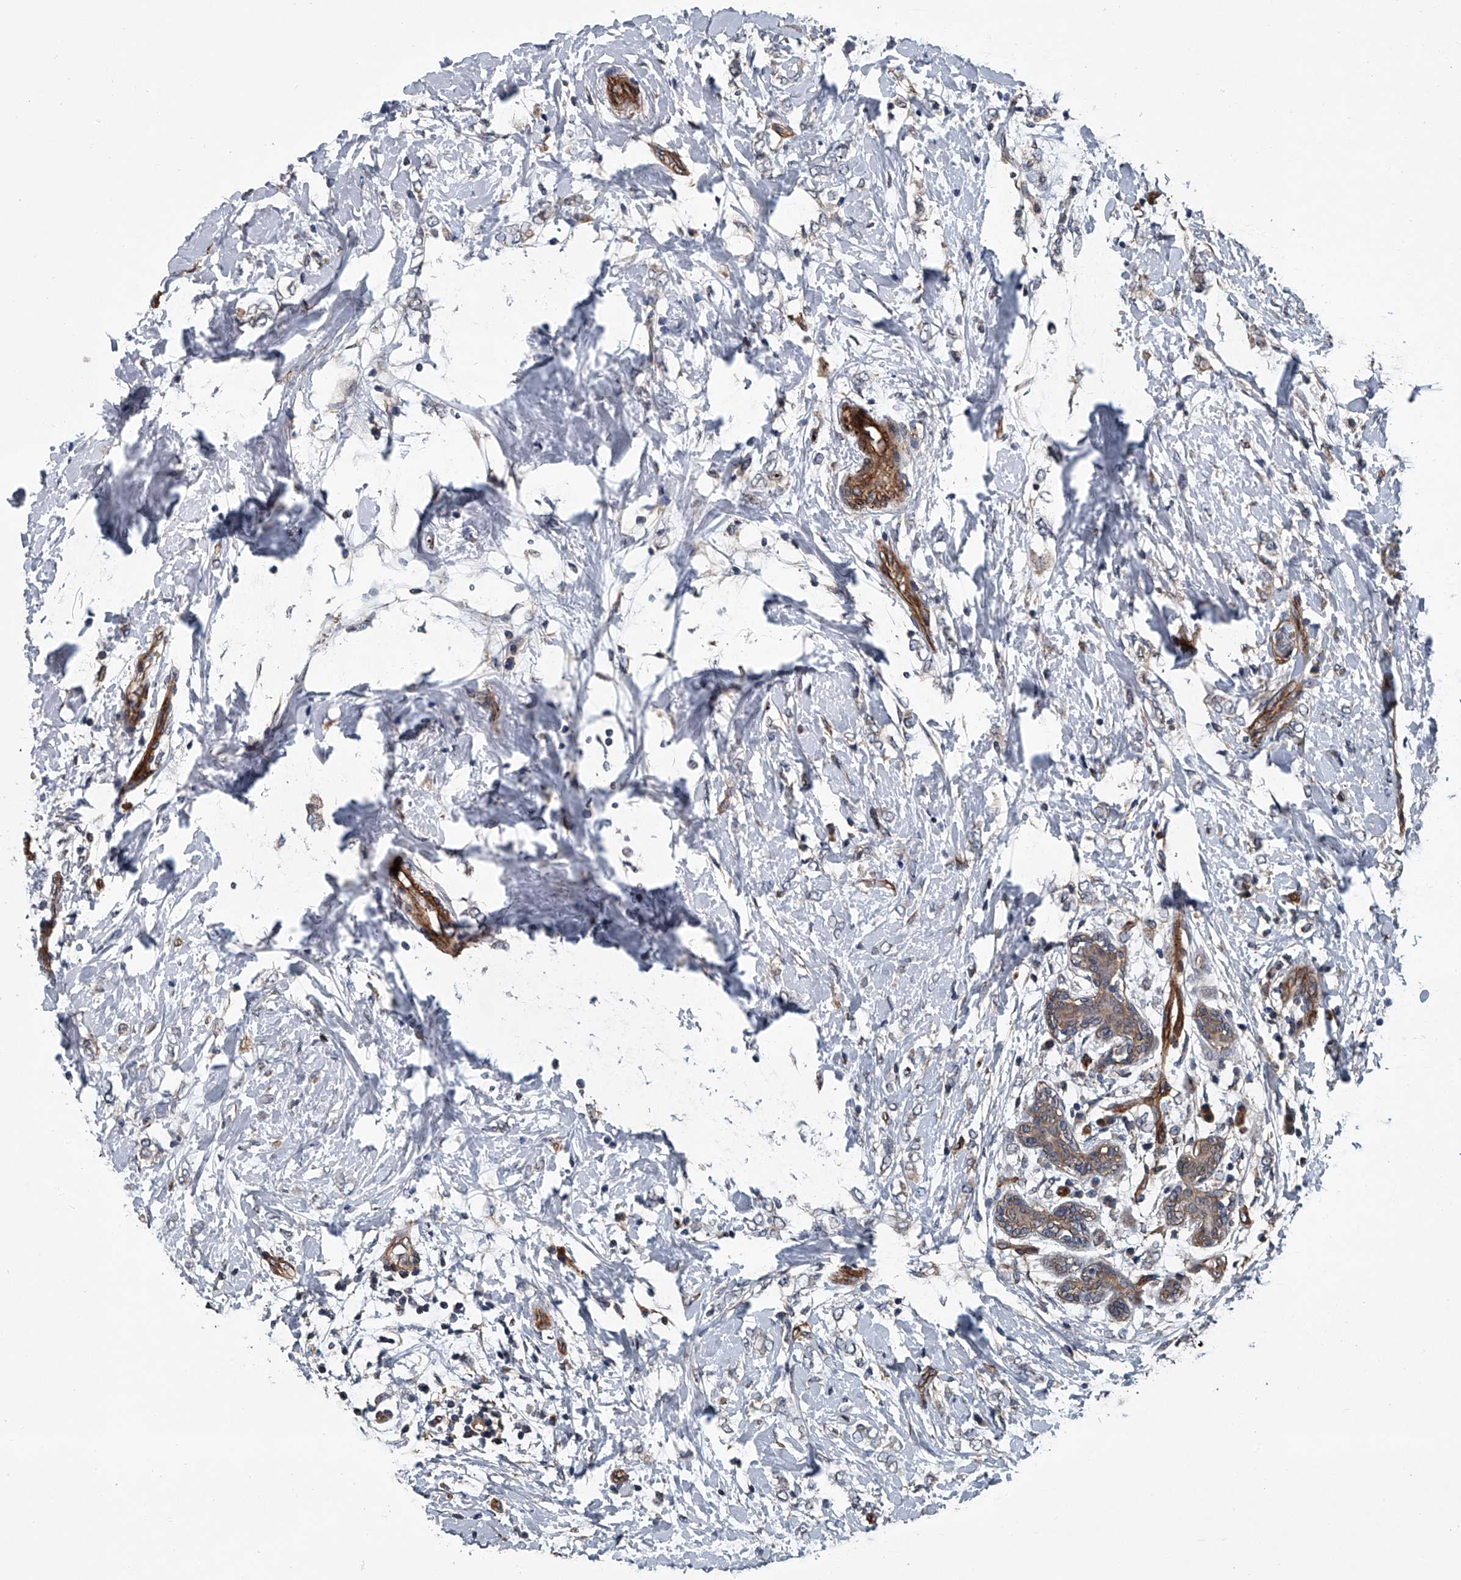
{"staining": {"intensity": "weak", "quantity": "<25%", "location": "cytoplasmic/membranous"}, "tissue": "breast cancer", "cell_type": "Tumor cells", "image_type": "cancer", "snomed": [{"axis": "morphology", "description": "Normal tissue, NOS"}, {"axis": "morphology", "description": "Lobular carcinoma"}, {"axis": "topography", "description": "Breast"}], "caption": "High magnification brightfield microscopy of breast lobular carcinoma stained with DAB (3,3'-diaminobenzidine) (brown) and counterstained with hematoxylin (blue): tumor cells show no significant staining.", "gene": "LDLRAD2", "patient": {"sex": "female", "age": 47}}